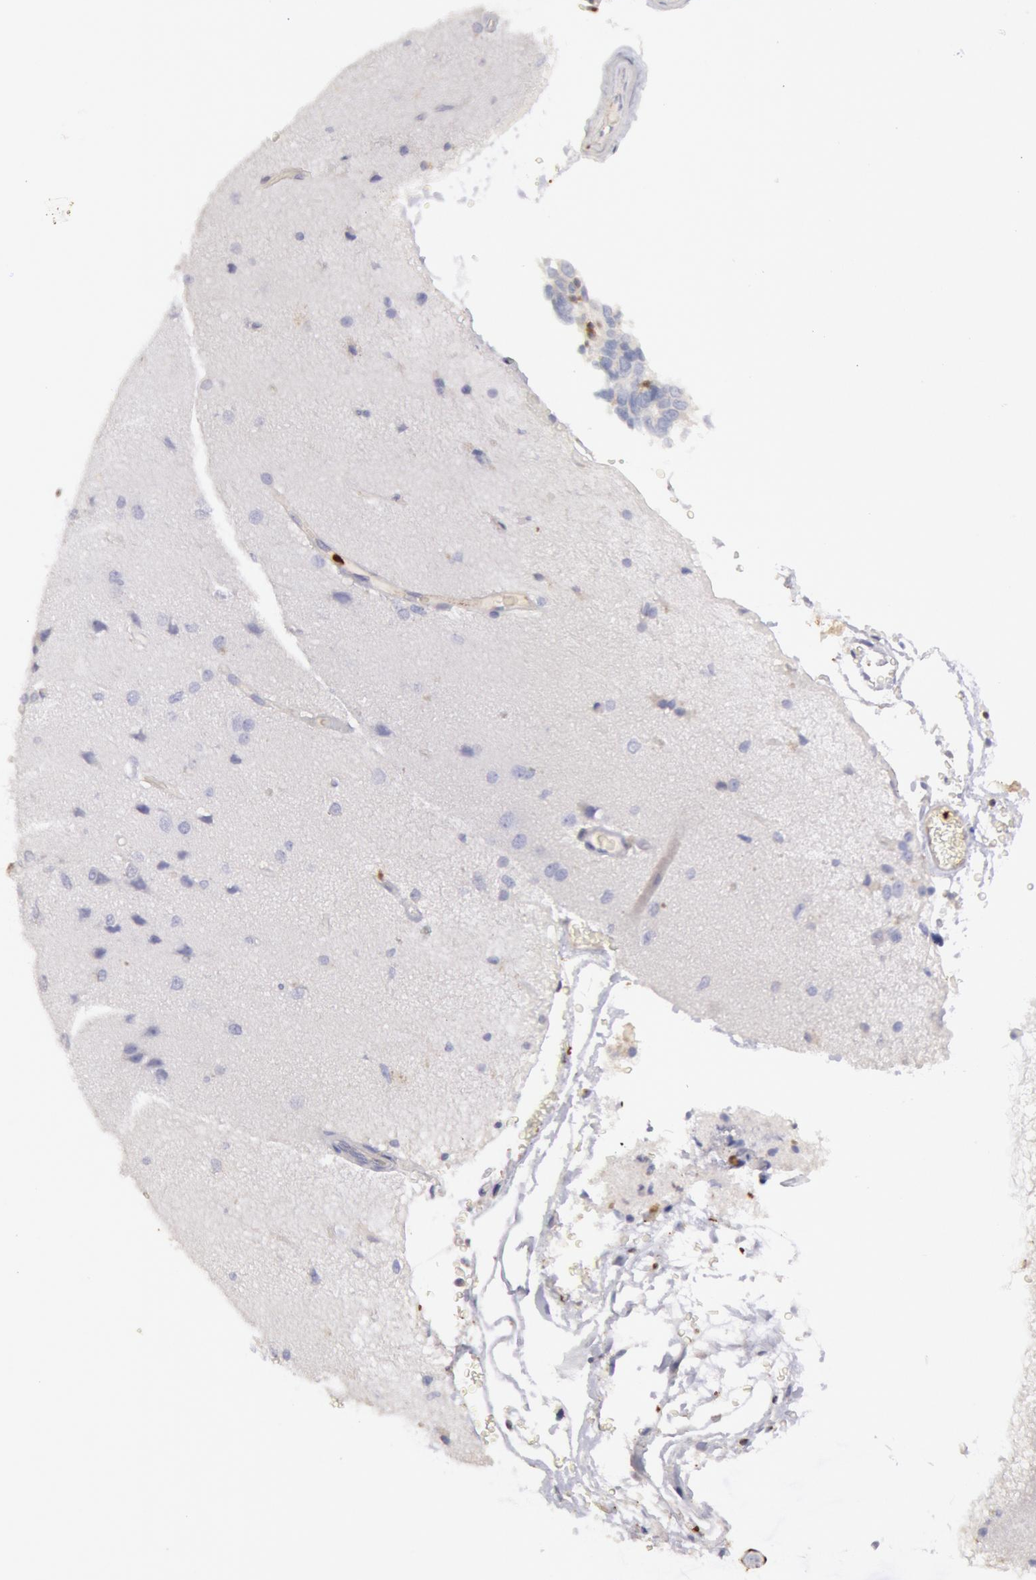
{"staining": {"intensity": "weak", "quantity": "25%-75%", "location": "cytoplasmic/membranous"}, "tissue": "cerebral cortex", "cell_type": "Endothelial cells", "image_type": "normal", "snomed": [{"axis": "morphology", "description": "Normal tissue, NOS"}, {"axis": "morphology", "description": "Glioma, malignant, High grade"}, {"axis": "topography", "description": "Cerebral cortex"}], "caption": "Immunohistochemical staining of unremarkable cerebral cortex displays weak cytoplasmic/membranous protein expression in approximately 25%-75% of endothelial cells. (DAB (3,3'-diaminobenzidine) IHC with brightfield microscopy, high magnification).", "gene": "RAB27A", "patient": {"sex": "male", "age": 77}}